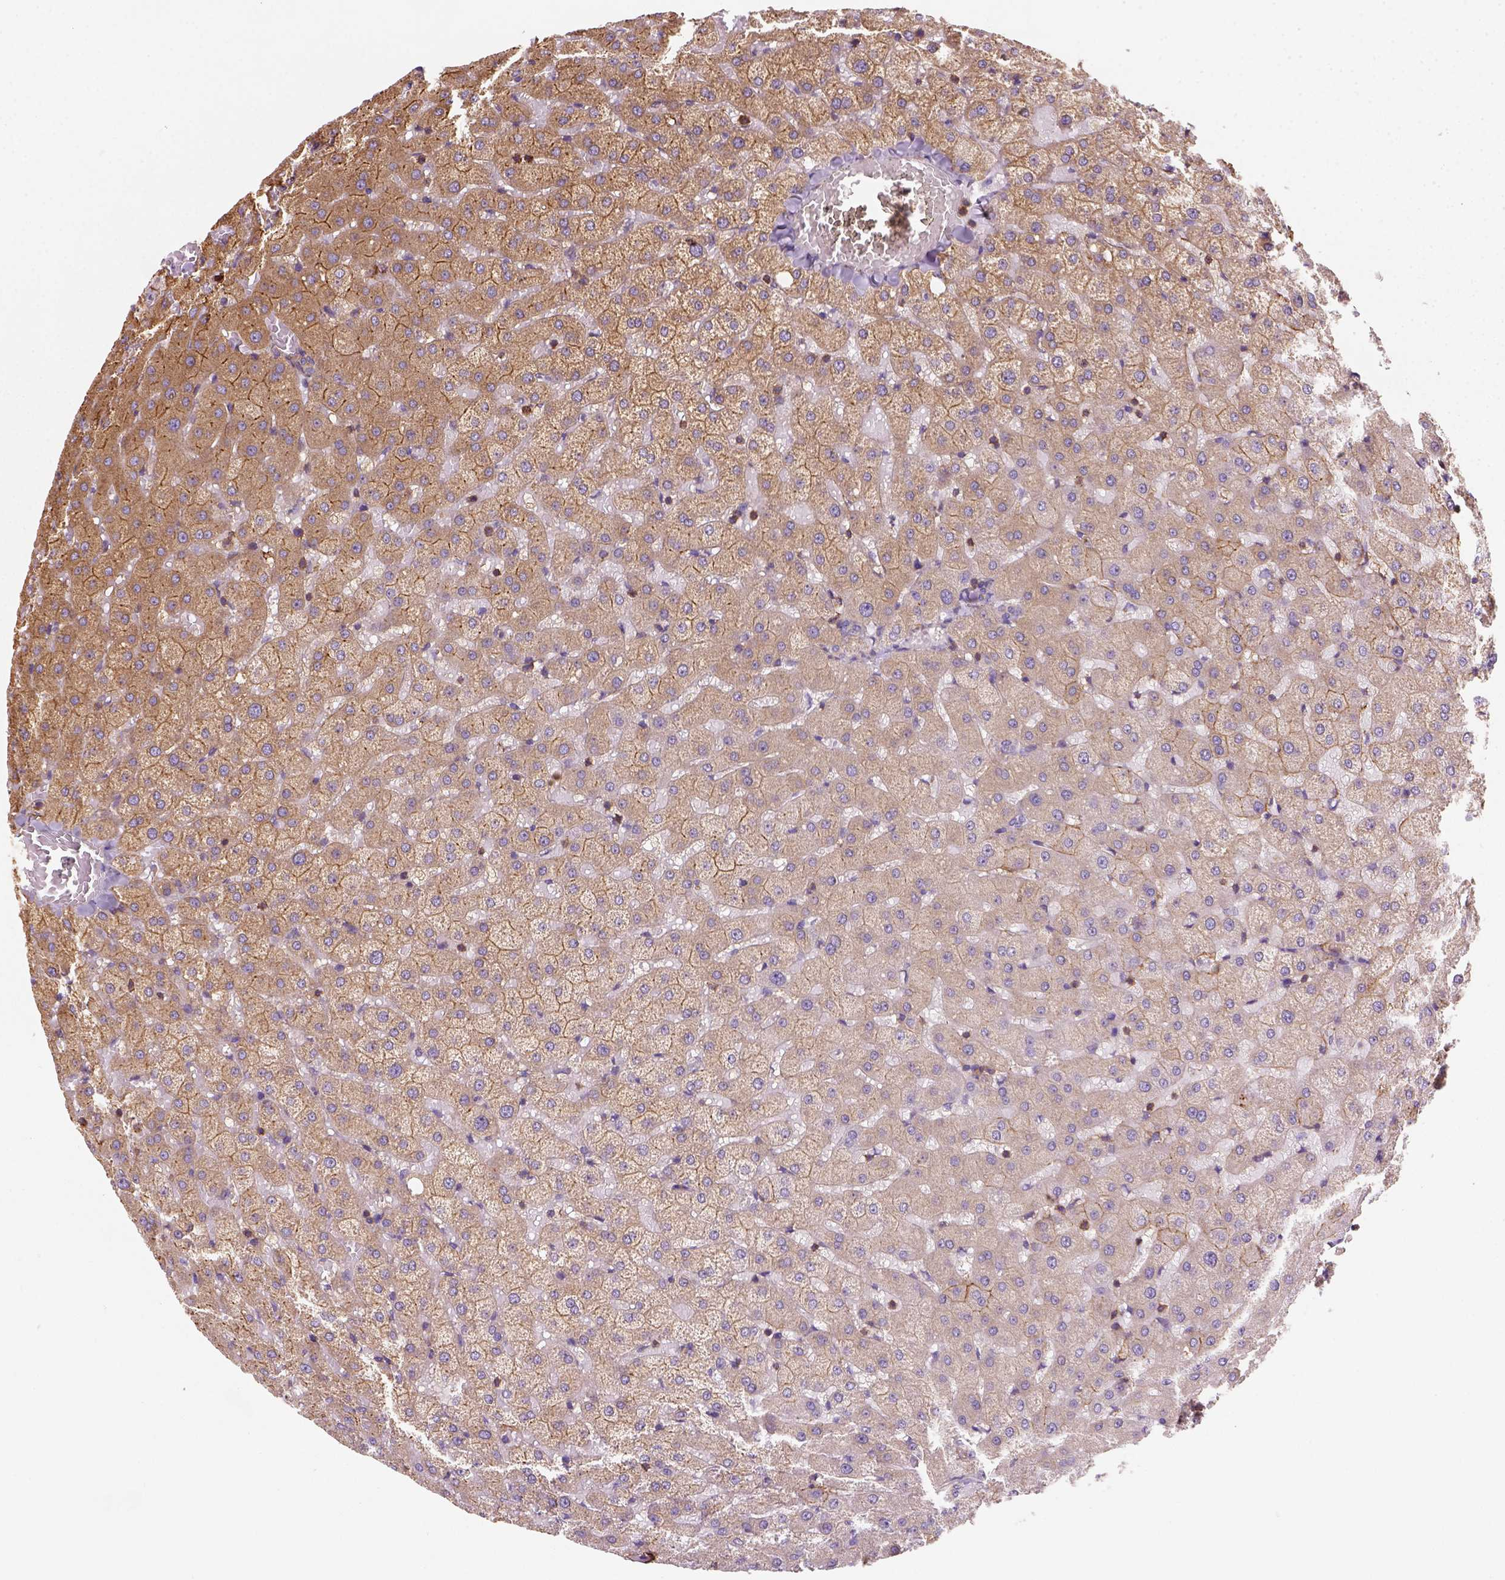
{"staining": {"intensity": "weak", "quantity": ">75%", "location": "cytoplasmic/membranous"}, "tissue": "liver", "cell_type": "Cholangiocytes", "image_type": "normal", "snomed": [{"axis": "morphology", "description": "Normal tissue, NOS"}, {"axis": "topography", "description": "Liver"}], "caption": "High-power microscopy captured an immunohistochemistry histopathology image of benign liver, revealing weak cytoplasmic/membranous staining in approximately >75% of cholangiocytes. Using DAB (3,3'-diaminobenzidine) (brown) and hematoxylin (blue) stains, captured at high magnification using brightfield microscopy.", "gene": "GPRC5D", "patient": {"sex": "female", "age": 50}}